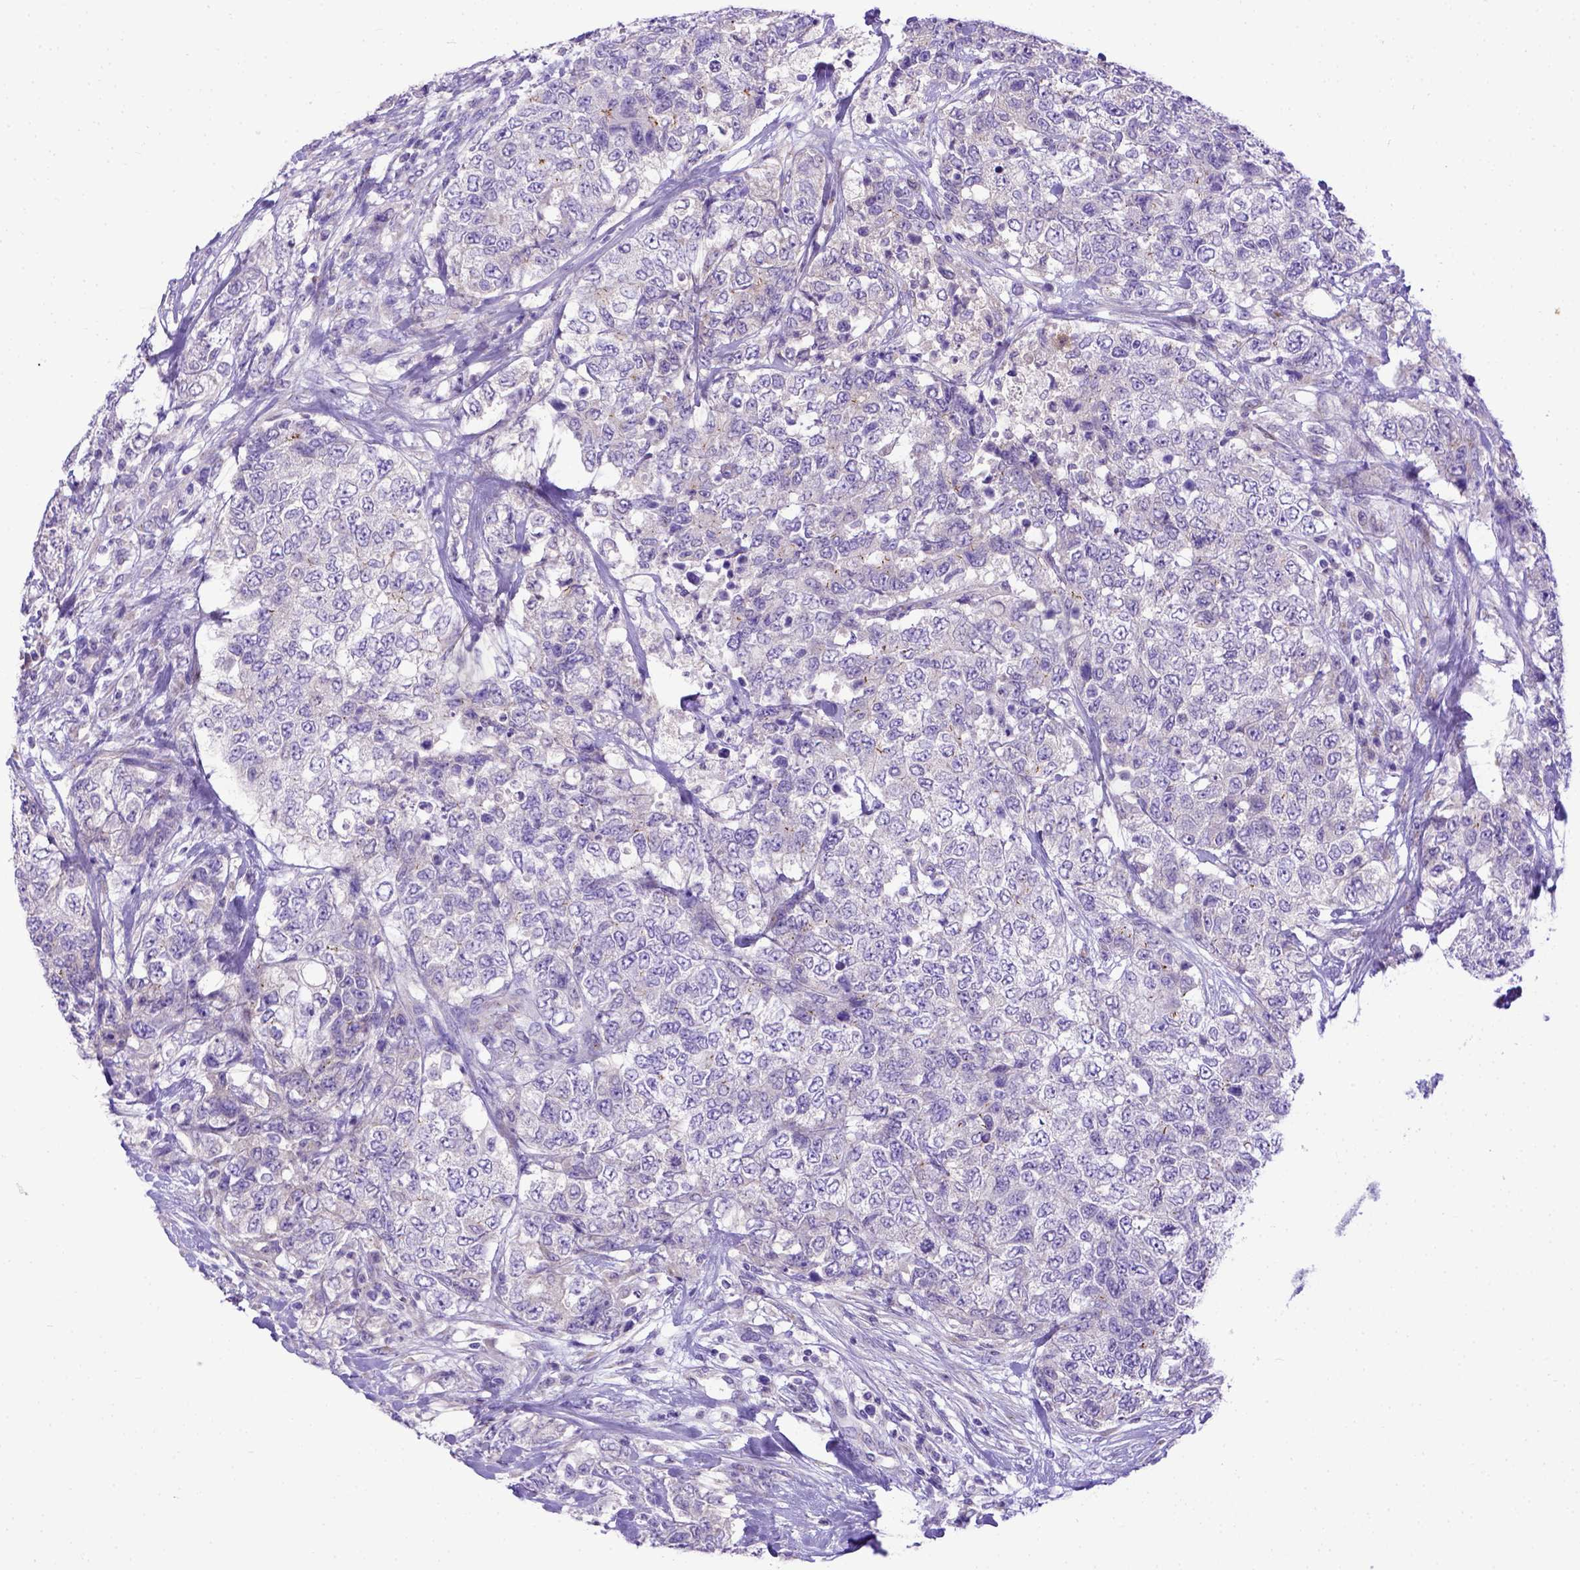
{"staining": {"intensity": "negative", "quantity": "none", "location": "none"}, "tissue": "urothelial cancer", "cell_type": "Tumor cells", "image_type": "cancer", "snomed": [{"axis": "morphology", "description": "Urothelial carcinoma, High grade"}, {"axis": "topography", "description": "Urinary bladder"}], "caption": "Immunohistochemistry (IHC) of urothelial cancer shows no staining in tumor cells. Brightfield microscopy of immunohistochemistry (IHC) stained with DAB (3,3'-diaminobenzidine) (brown) and hematoxylin (blue), captured at high magnification.", "gene": "CFAP300", "patient": {"sex": "female", "age": 78}}